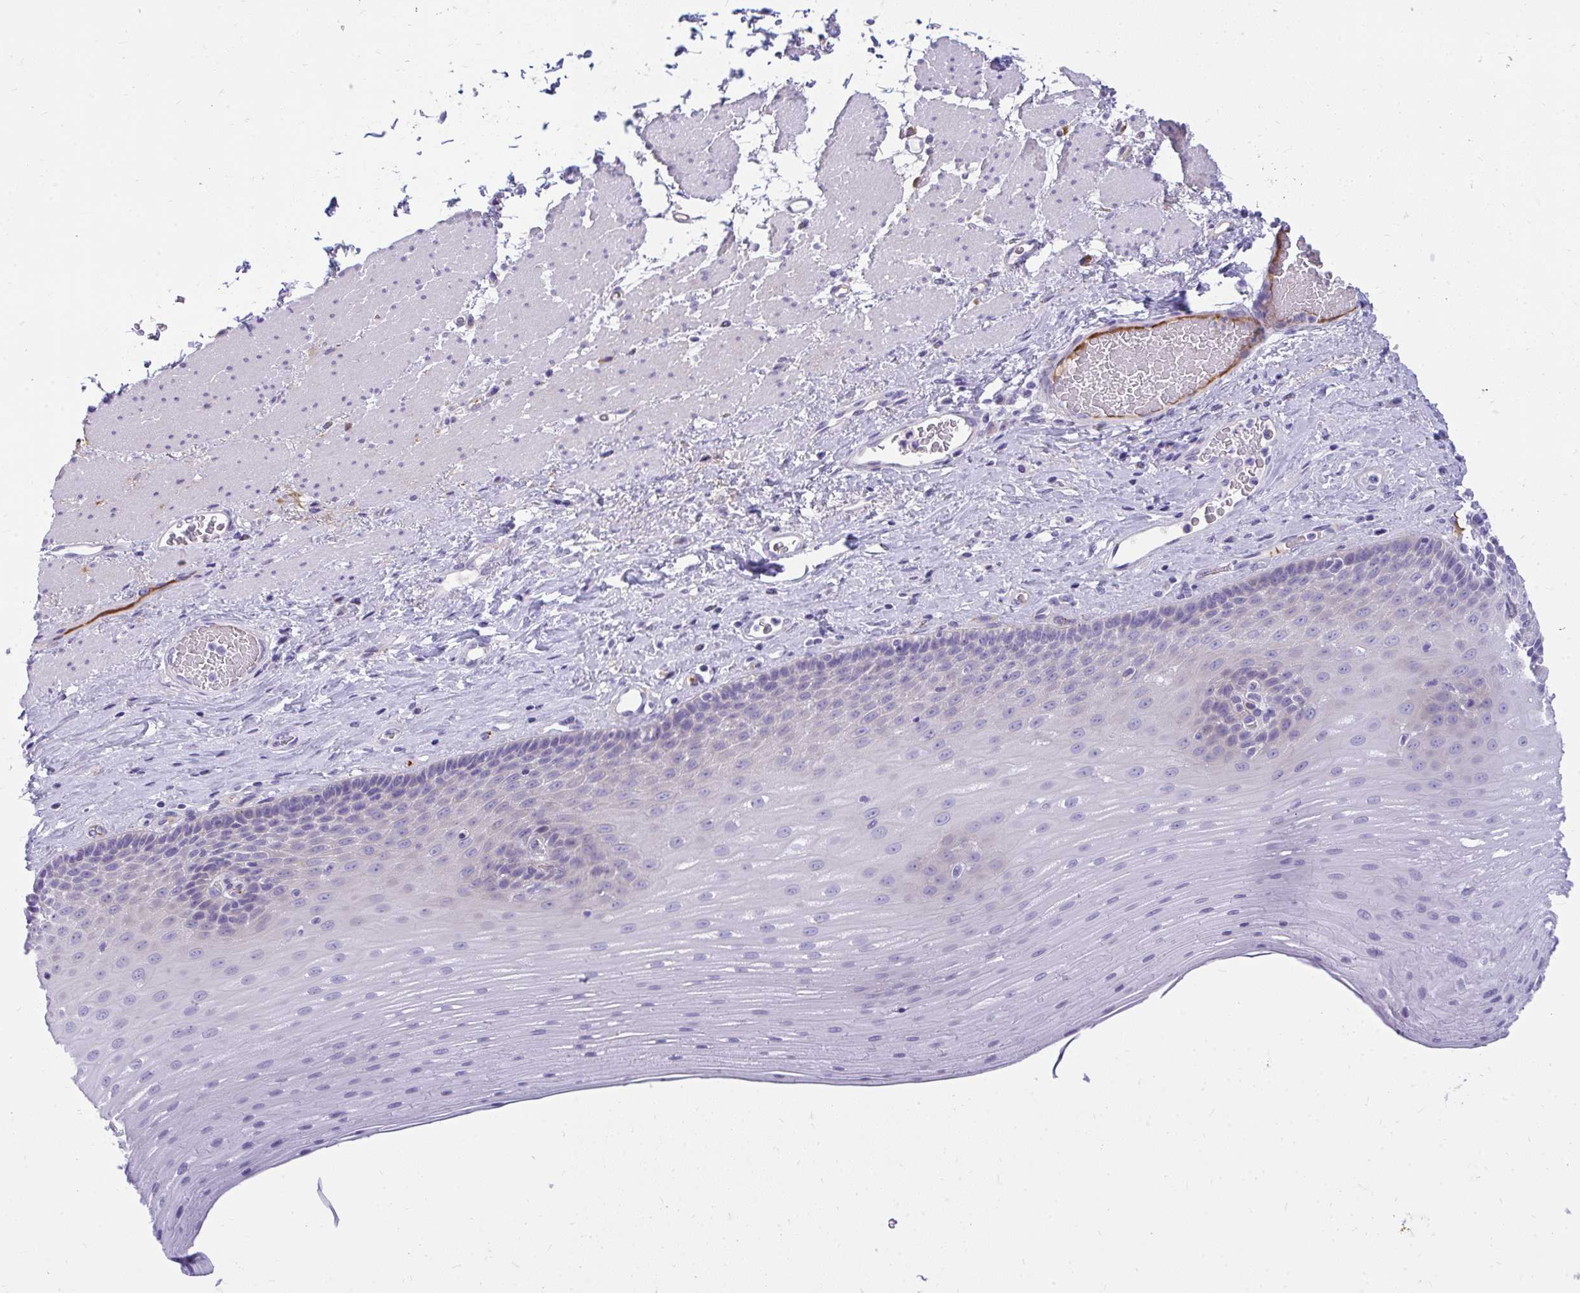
{"staining": {"intensity": "negative", "quantity": "none", "location": "none"}, "tissue": "esophagus", "cell_type": "Squamous epithelial cells", "image_type": "normal", "snomed": [{"axis": "morphology", "description": "Normal tissue, NOS"}, {"axis": "topography", "description": "Esophagus"}], "caption": "An image of esophagus stained for a protein exhibits no brown staining in squamous epithelial cells. (DAB (3,3'-diaminobenzidine) IHC with hematoxylin counter stain).", "gene": "TSBP1", "patient": {"sex": "male", "age": 62}}